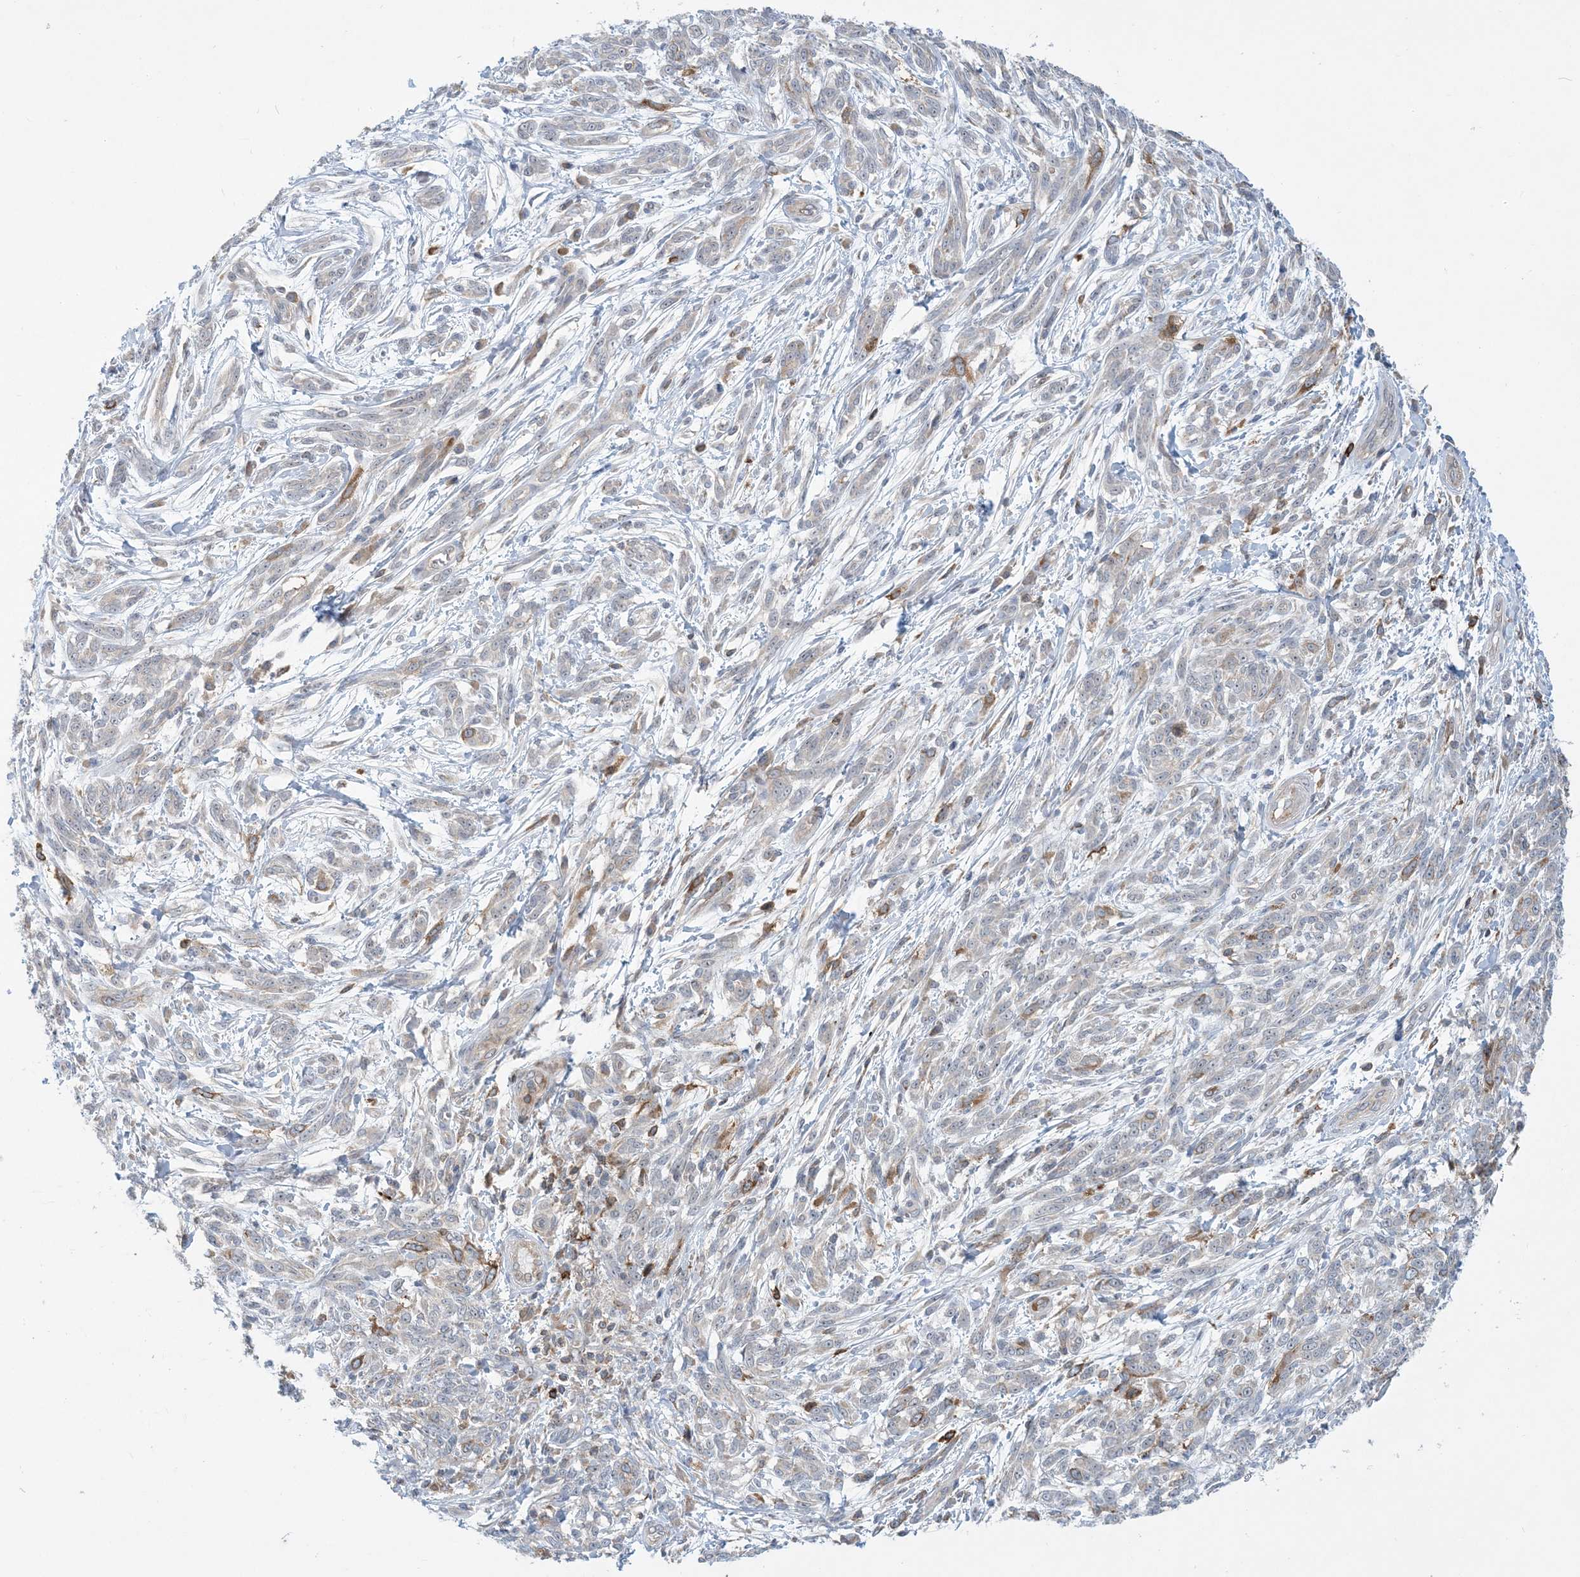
{"staining": {"intensity": "negative", "quantity": "none", "location": "none"}, "tissue": "melanoma", "cell_type": "Tumor cells", "image_type": "cancer", "snomed": [{"axis": "morphology", "description": "Malignant melanoma, NOS"}, {"axis": "topography", "description": "Skin"}], "caption": "Immunohistochemical staining of melanoma displays no significant staining in tumor cells.", "gene": "AOC1", "patient": {"sex": "male", "age": 49}}